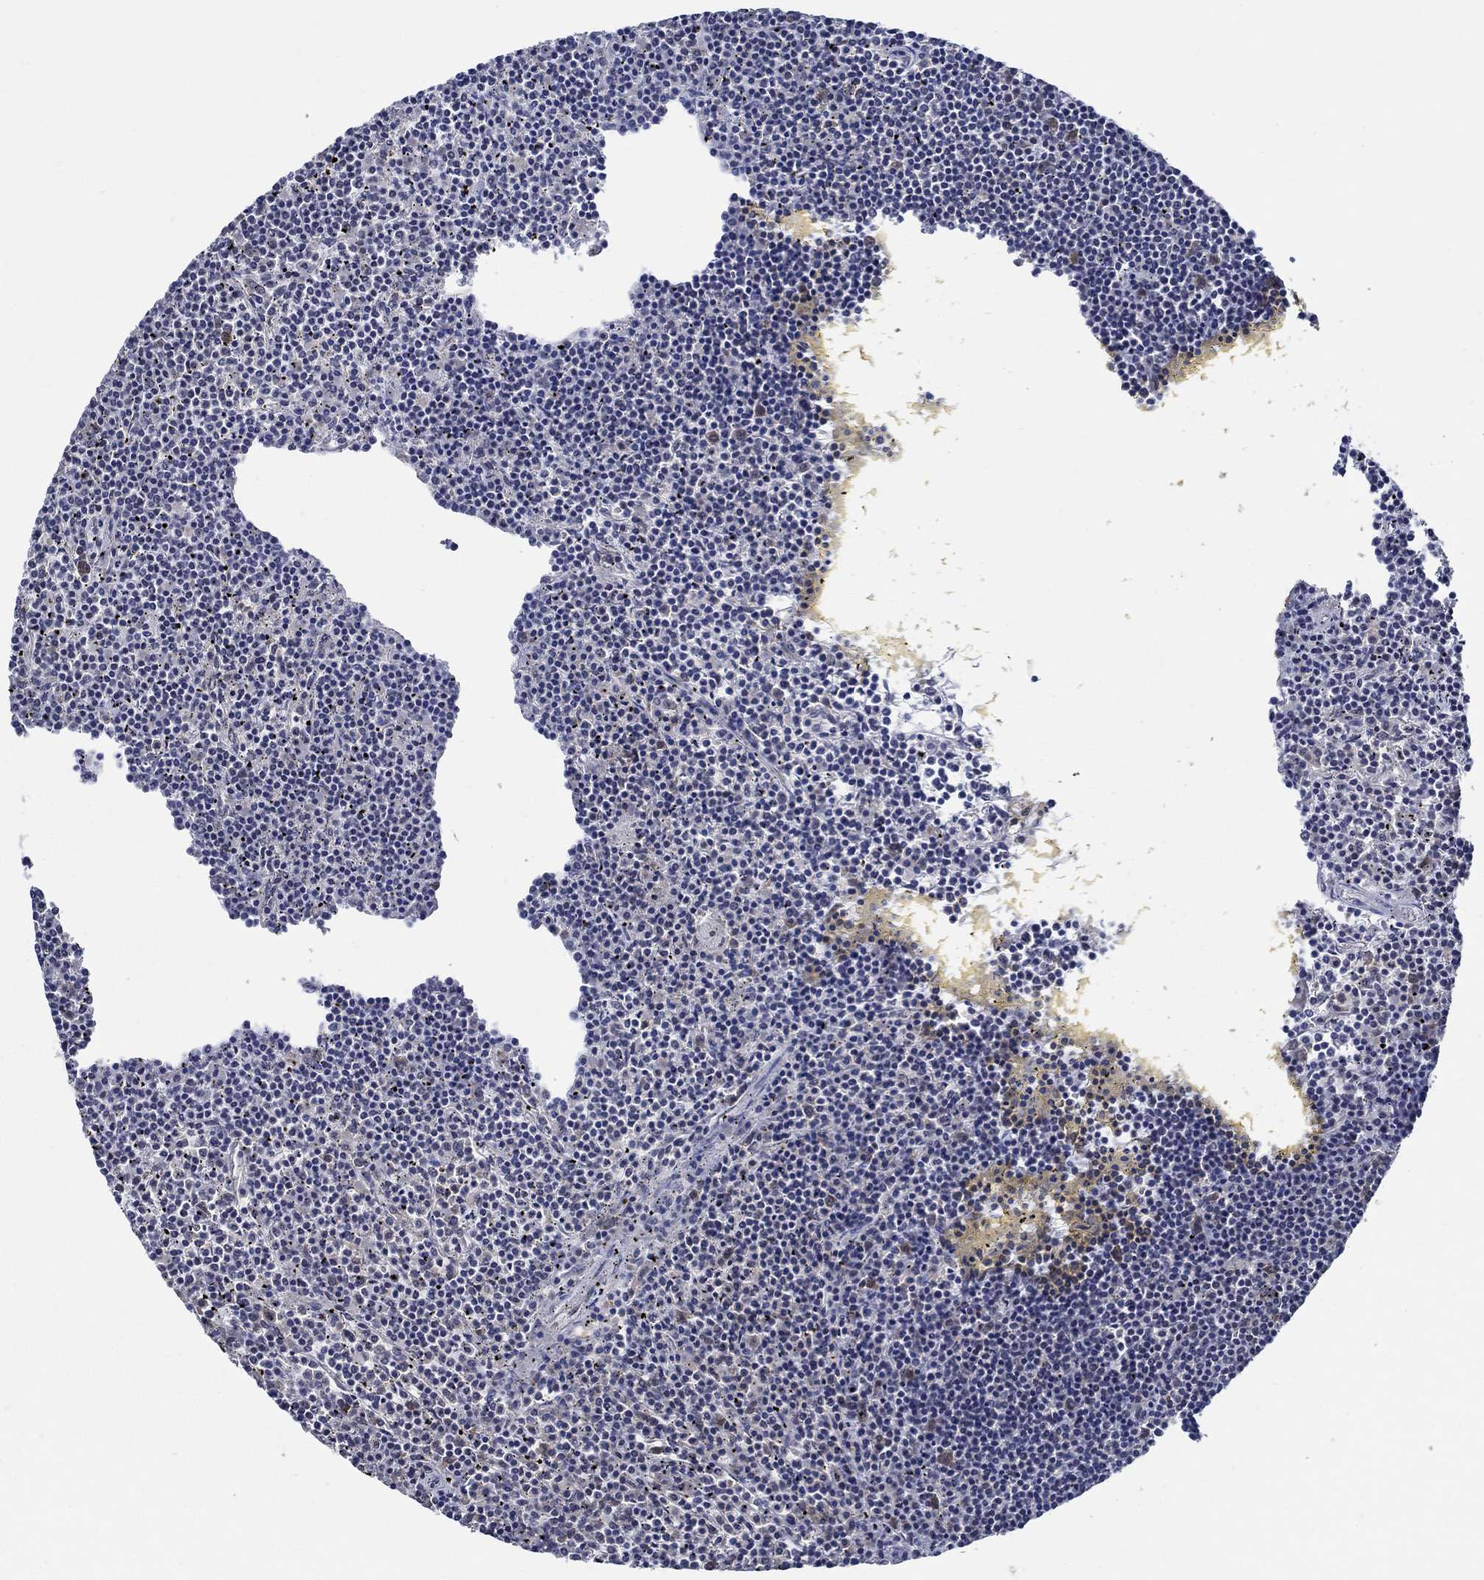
{"staining": {"intensity": "negative", "quantity": "none", "location": "none"}, "tissue": "lymphoma", "cell_type": "Tumor cells", "image_type": "cancer", "snomed": [{"axis": "morphology", "description": "Malignant lymphoma, non-Hodgkin's type, Low grade"}, {"axis": "topography", "description": "Spleen"}], "caption": "Low-grade malignant lymphoma, non-Hodgkin's type stained for a protein using immunohistochemistry (IHC) demonstrates no staining tumor cells.", "gene": "DACT1", "patient": {"sex": "female", "age": 19}}